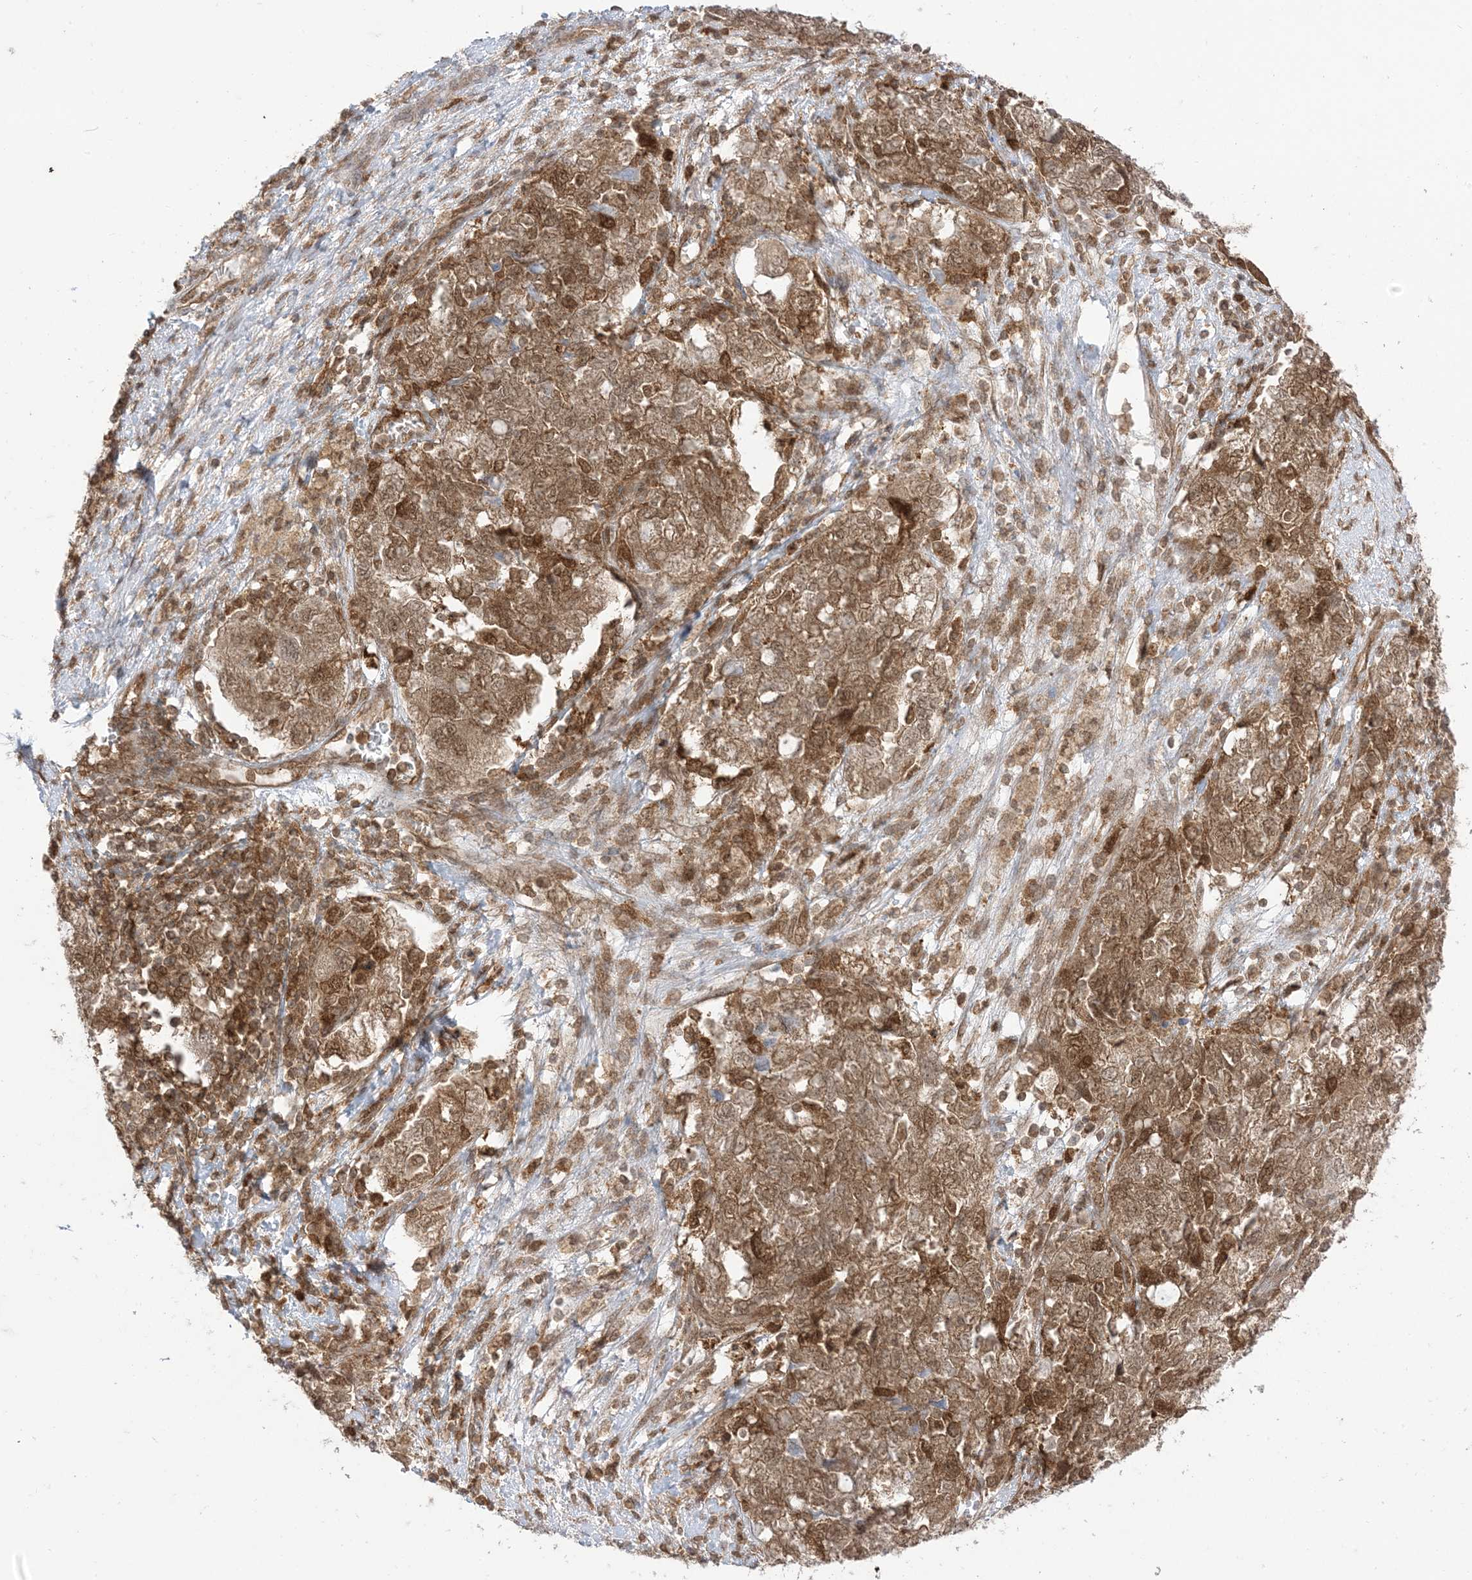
{"staining": {"intensity": "moderate", "quantity": ">75%", "location": "cytoplasmic/membranous,nuclear"}, "tissue": "ovarian cancer", "cell_type": "Tumor cells", "image_type": "cancer", "snomed": [{"axis": "morphology", "description": "Carcinoma, NOS"}, {"axis": "morphology", "description": "Cystadenocarcinoma, serous, NOS"}, {"axis": "topography", "description": "Ovary"}], "caption": "Approximately >75% of tumor cells in ovarian cancer exhibit moderate cytoplasmic/membranous and nuclear protein staining as visualized by brown immunohistochemical staining.", "gene": "PTPA", "patient": {"sex": "female", "age": 69}}